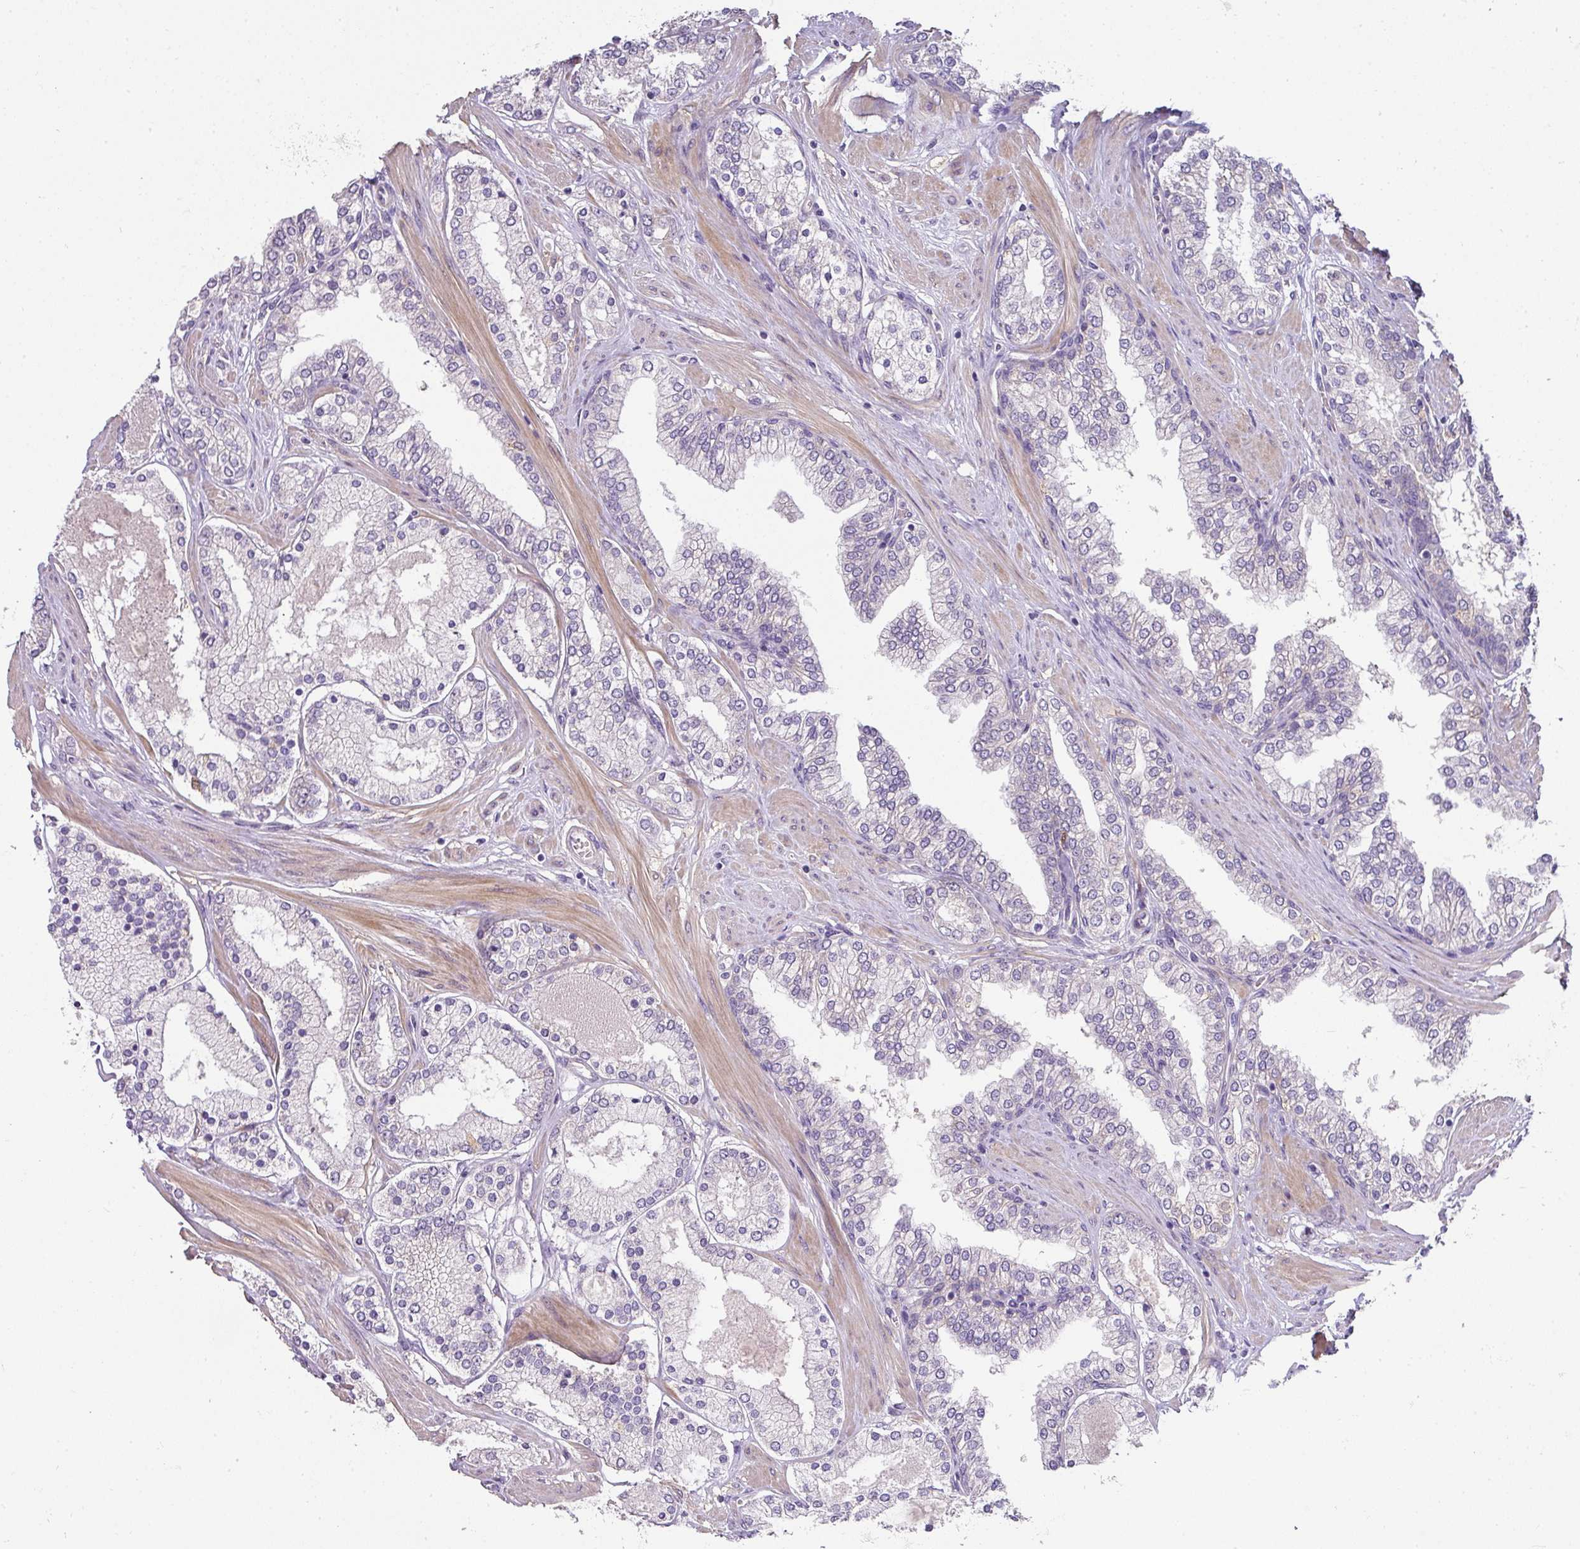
{"staining": {"intensity": "negative", "quantity": "none", "location": "none"}, "tissue": "prostate cancer", "cell_type": "Tumor cells", "image_type": "cancer", "snomed": [{"axis": "morphology", "description": "Adenocarcinoma, Low grade"}, {"axis": "topography", "description": "Prostate"}], "caption": "High power microscopy image of an immunohistochemistry histopathology image of prostate adenocarcinoma (low-grade), revealing no significant staining in tumor cells.", "gene": "STK35", "patient": {"sex": "male", "age": 42}}